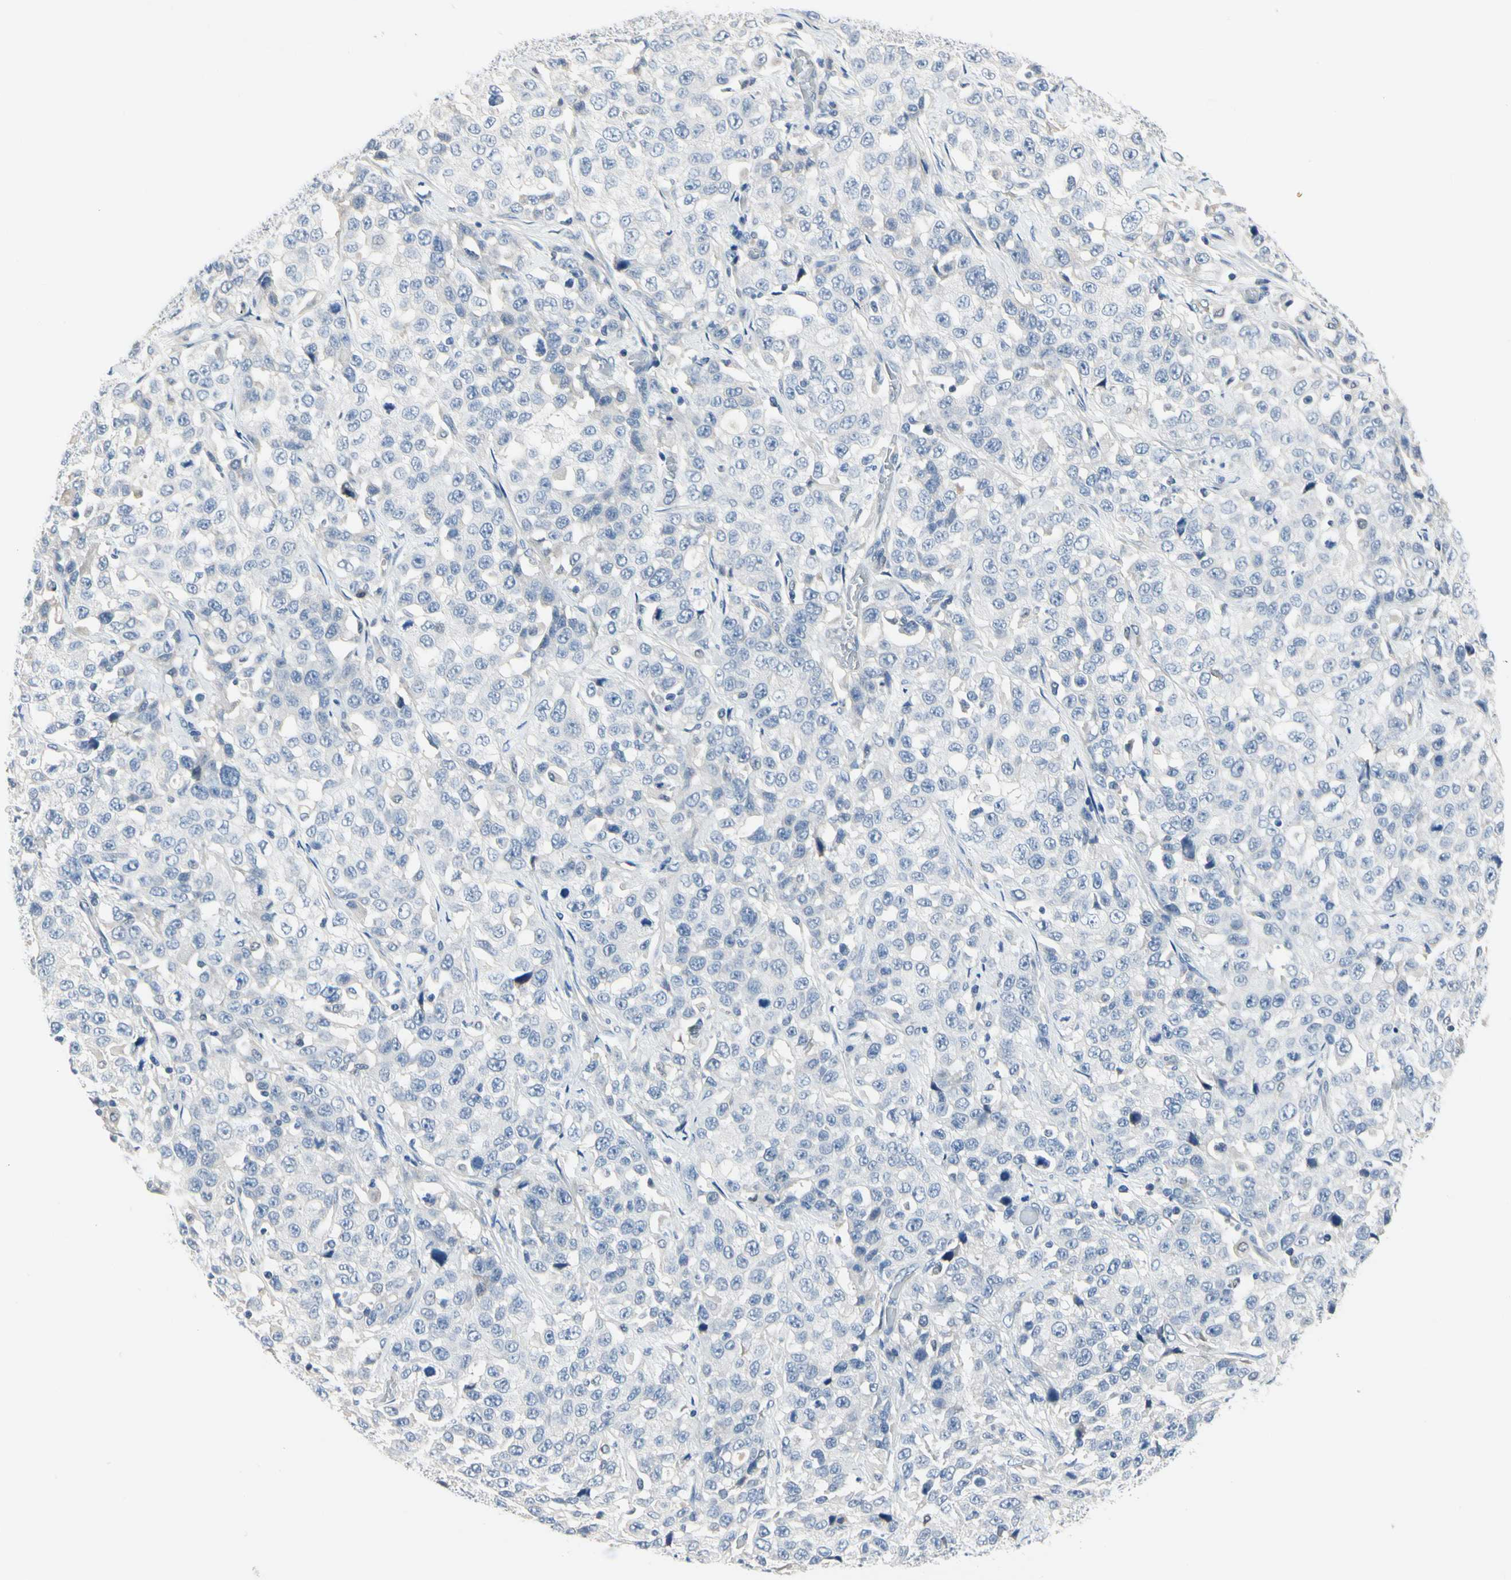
{"staining": {"intensity": "negative", "quantity": "none", "location": "none"}, "tissue": "stomach cancer", "cell_type": "Tumor cells", "image_type": "cancer", "snomed": [{"axis": "morphology", "description": "Normal tissue, NOS"}, {"axis": "morphology", "description": "Adenocarcinoma, NOS"}, {"axis": "topography", "description": "Stomach"}], "caption": "An image of human adenocarcinoma (stomach) is negative for staining in tumor cells. The staining was performed using DAB (3,3'-diaminobenzidine) to visualize the protein expression in brown, while the nuclei were stained in blue with hematoxylin (Magnification: 20x).", "gene": "ECRG4", "patient": {"sex": "male", "age": 48}}